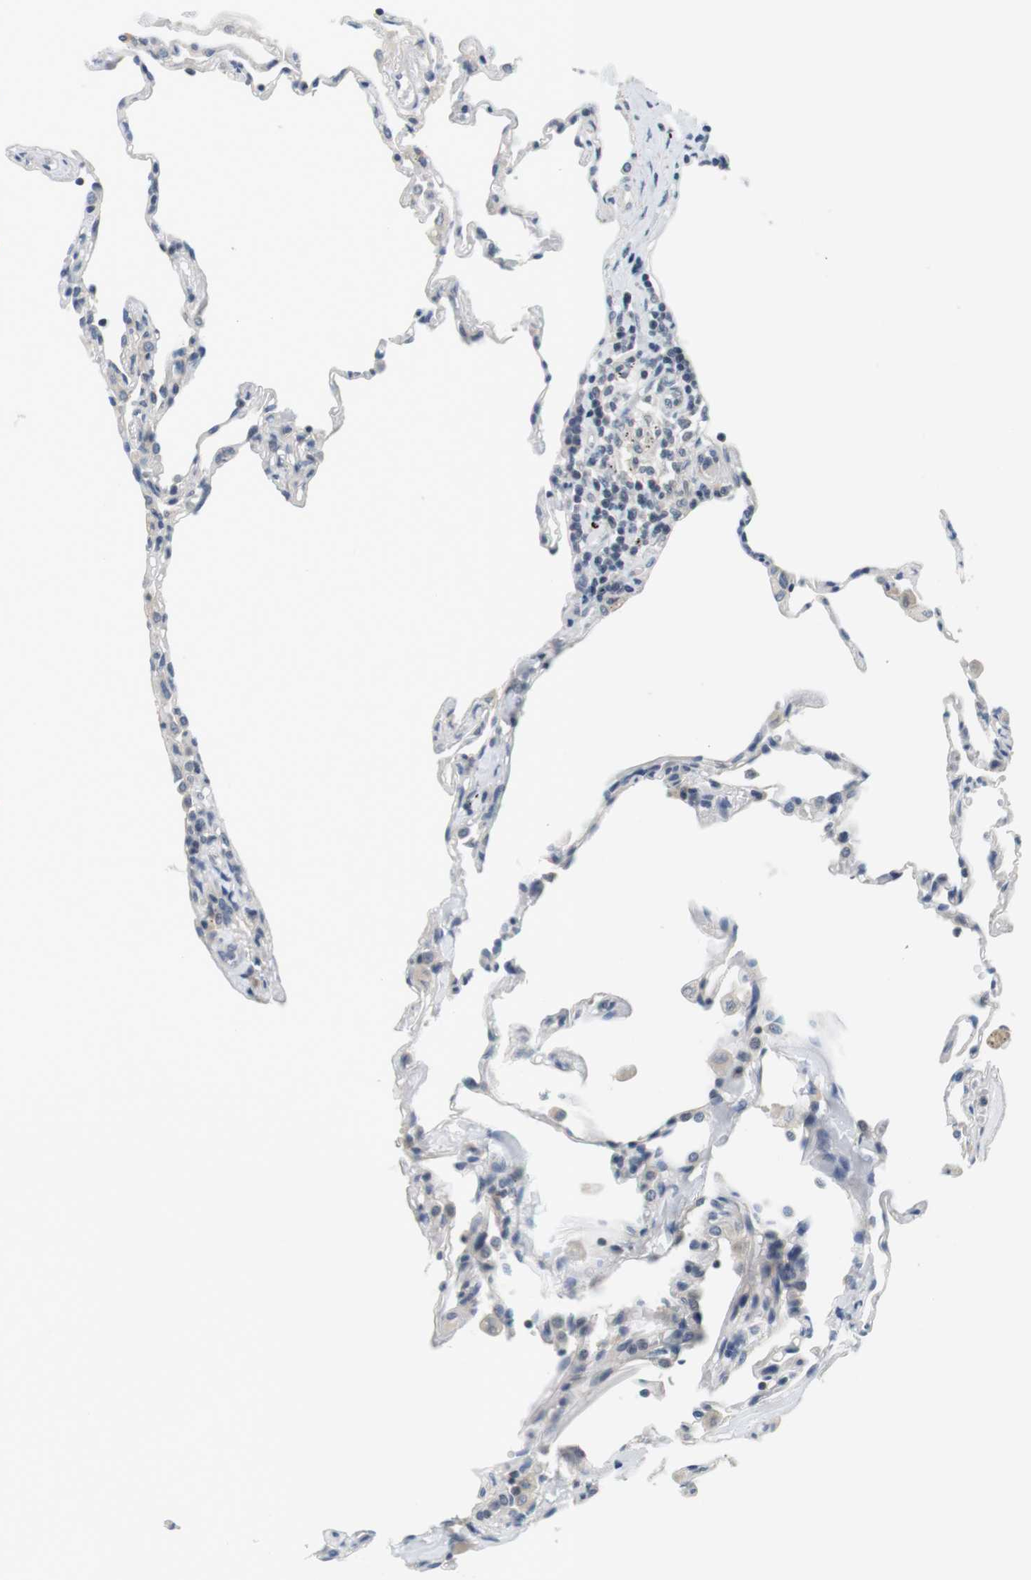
{"staining": {"intensity": "negative", "quantity": "none", "location": "none"}, "tissue": "lung", "cell_type": "Alveolar cells", "image_type": "normal", "snomed": [{"axis": "morphology", "description": "Normal tissue, NOS"}, {"axis": "topography", "description": "Lung"}], "caption": "Alveolar cells show no significant protein positivity in benign lung. (Stains: DAB immunohistochemistry with hematoxylin counter stain, Microscopy: brightfield microscopy at high magnification).", "gene": "WNT7A", "patient": {"sex": "male", "age": 59}}